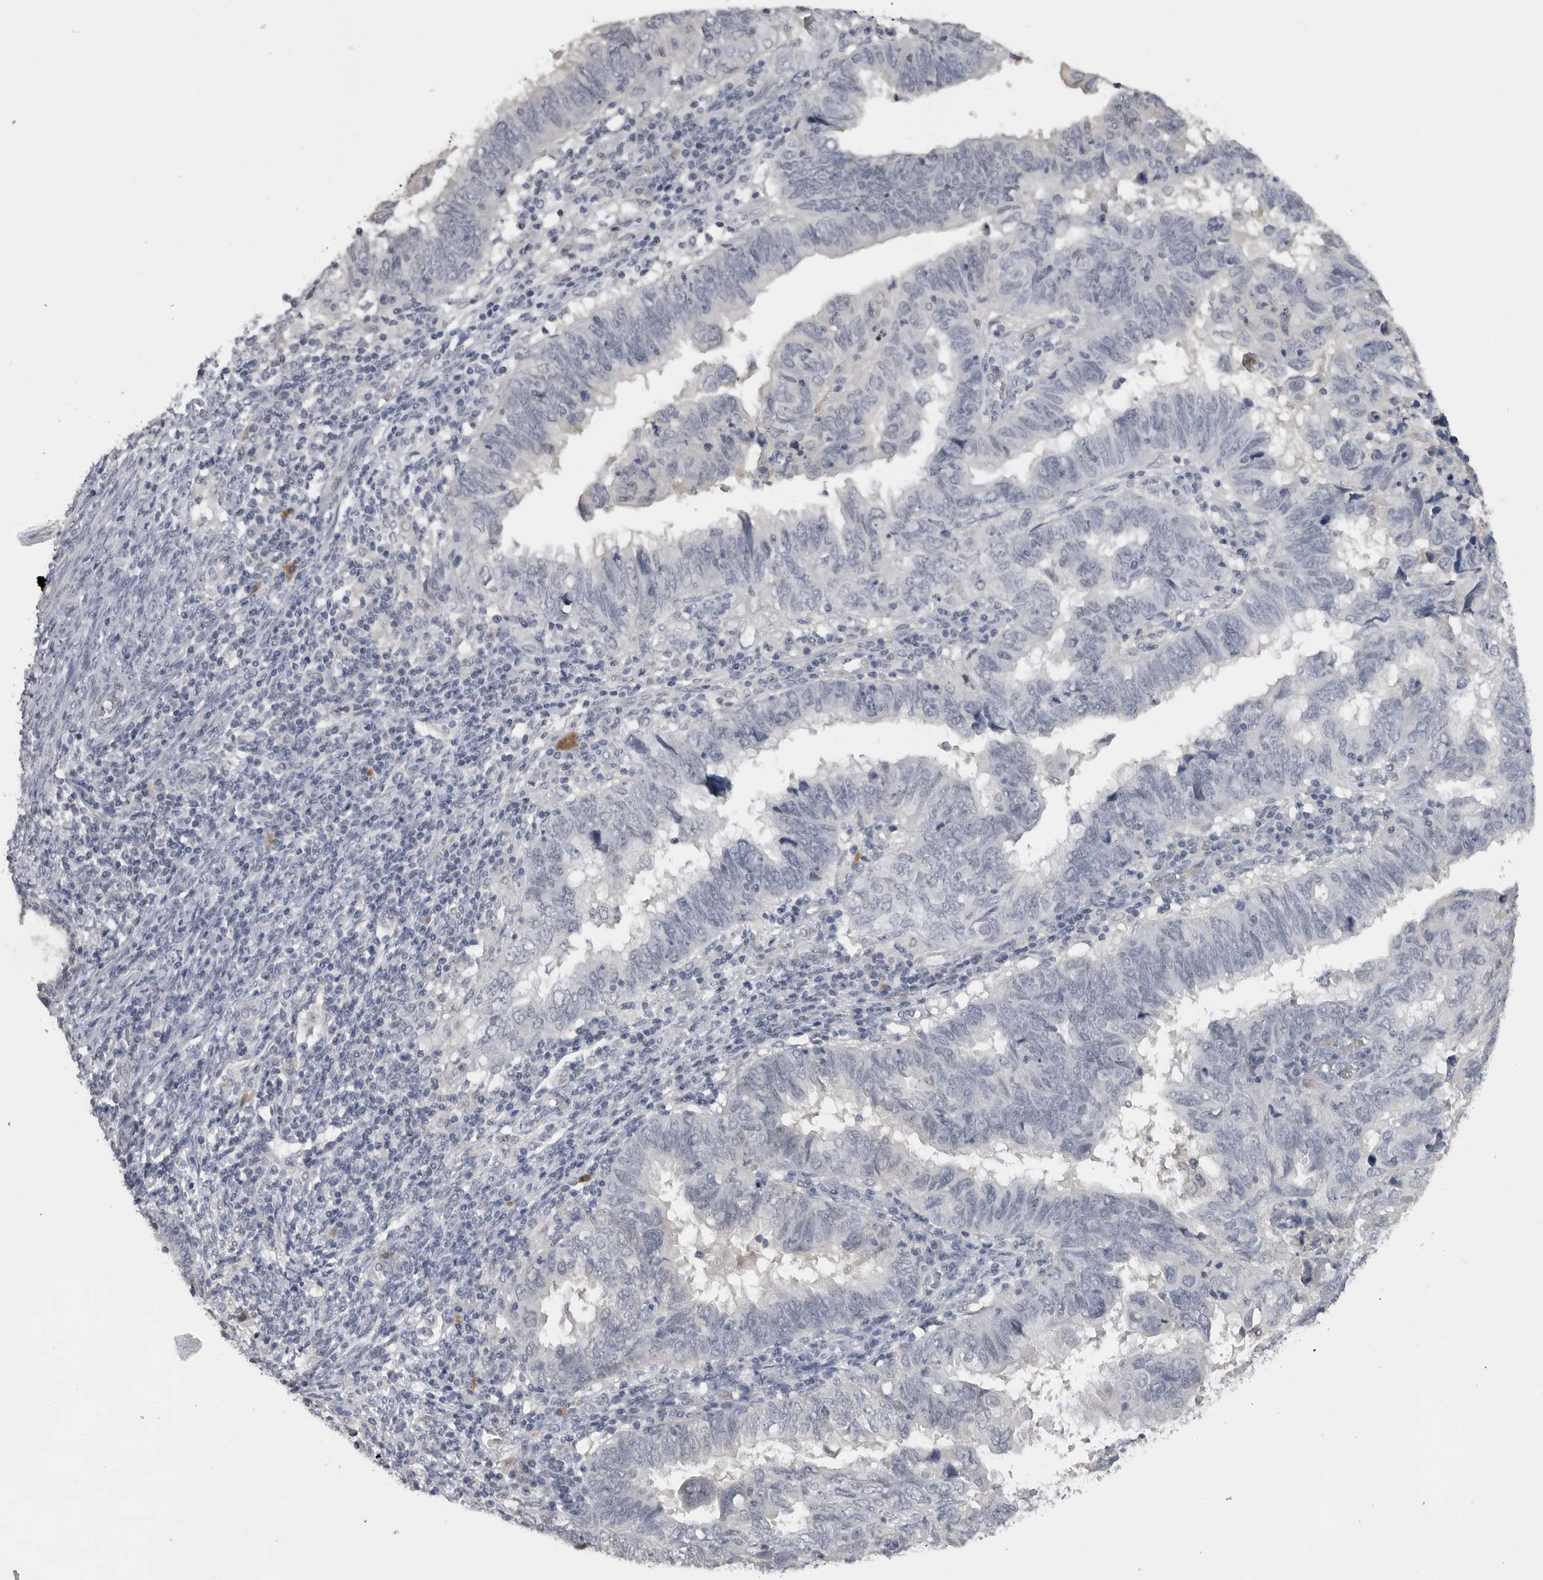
{"staining": {"intensity": "negative", "quantity": "none", "location": "none"}, "tissue": "endometrial cancer", "cell_type": "Tumor cells", "image_type": "cancer", "snomed": [{"axis": "morphology", "description": "Adenocarcinoma, NOS"}, {"axis": "topography", "description": "Uterus"}], "caption": "Tumor cells show no significant protein expression in endometrial adenocarcinoma.", "gene": "PLEKHF1", "patient": {"sex": "female", "age": 77}}